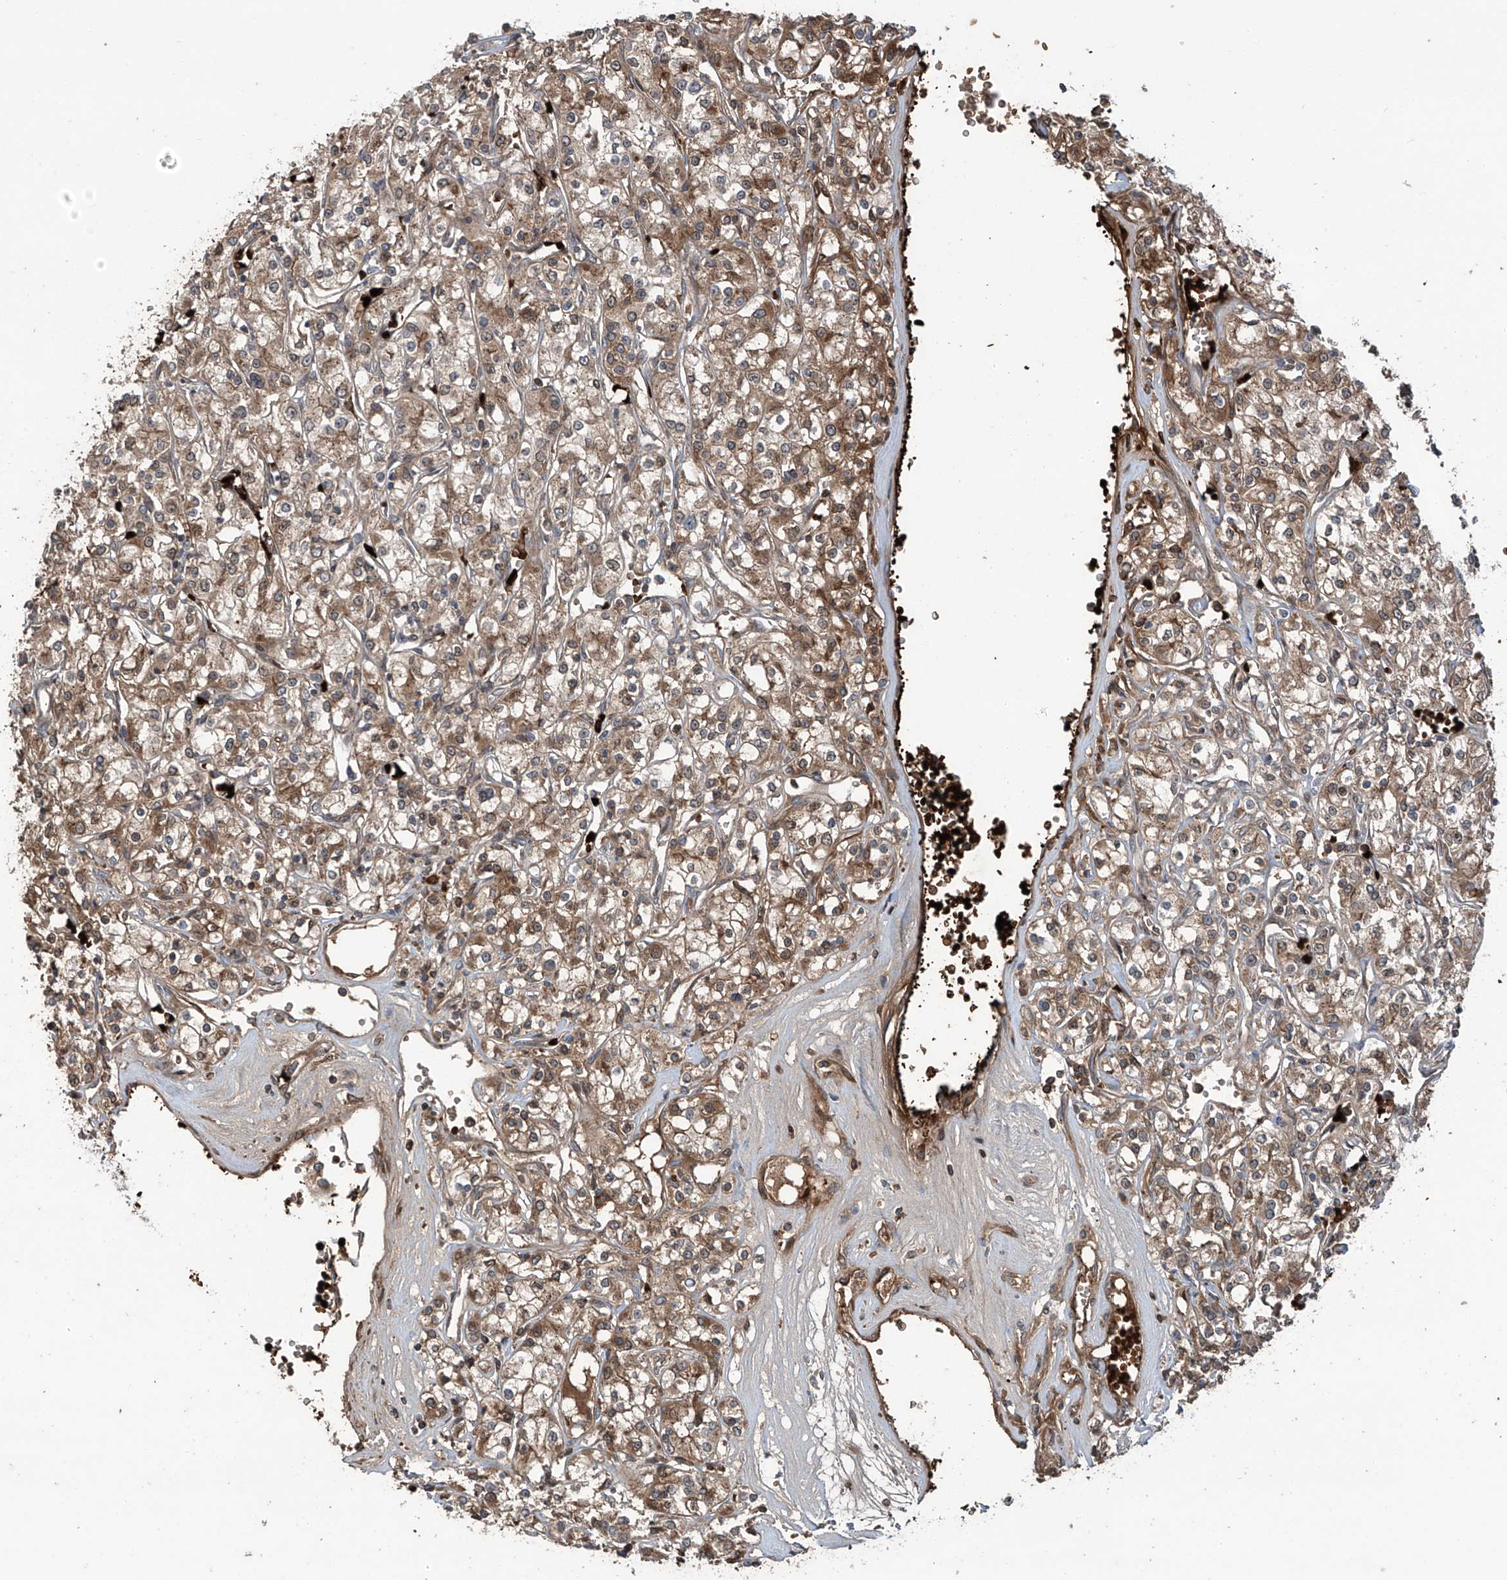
{"staining": {"intensity": "weak", "quantity": "25%-75%", "location": "cytoplasmic/membranous"}, "tissue": "renal cancer", "cell_type": "Tumor cells", "image_type": "cancer", "snomed": [{"axis": "morphology", "description": "Adenocarcinoma, NOS"}, {"axis": "topography", "description": "Kidney"}], "caption": "A brown stain shows weak cytoplasmic/membranous staining of a protein in renal cancer (adenocarcinoma) tumor cells.", "gene": "ZDHHC9", "patient": {"sex": "female", "age": 59}}